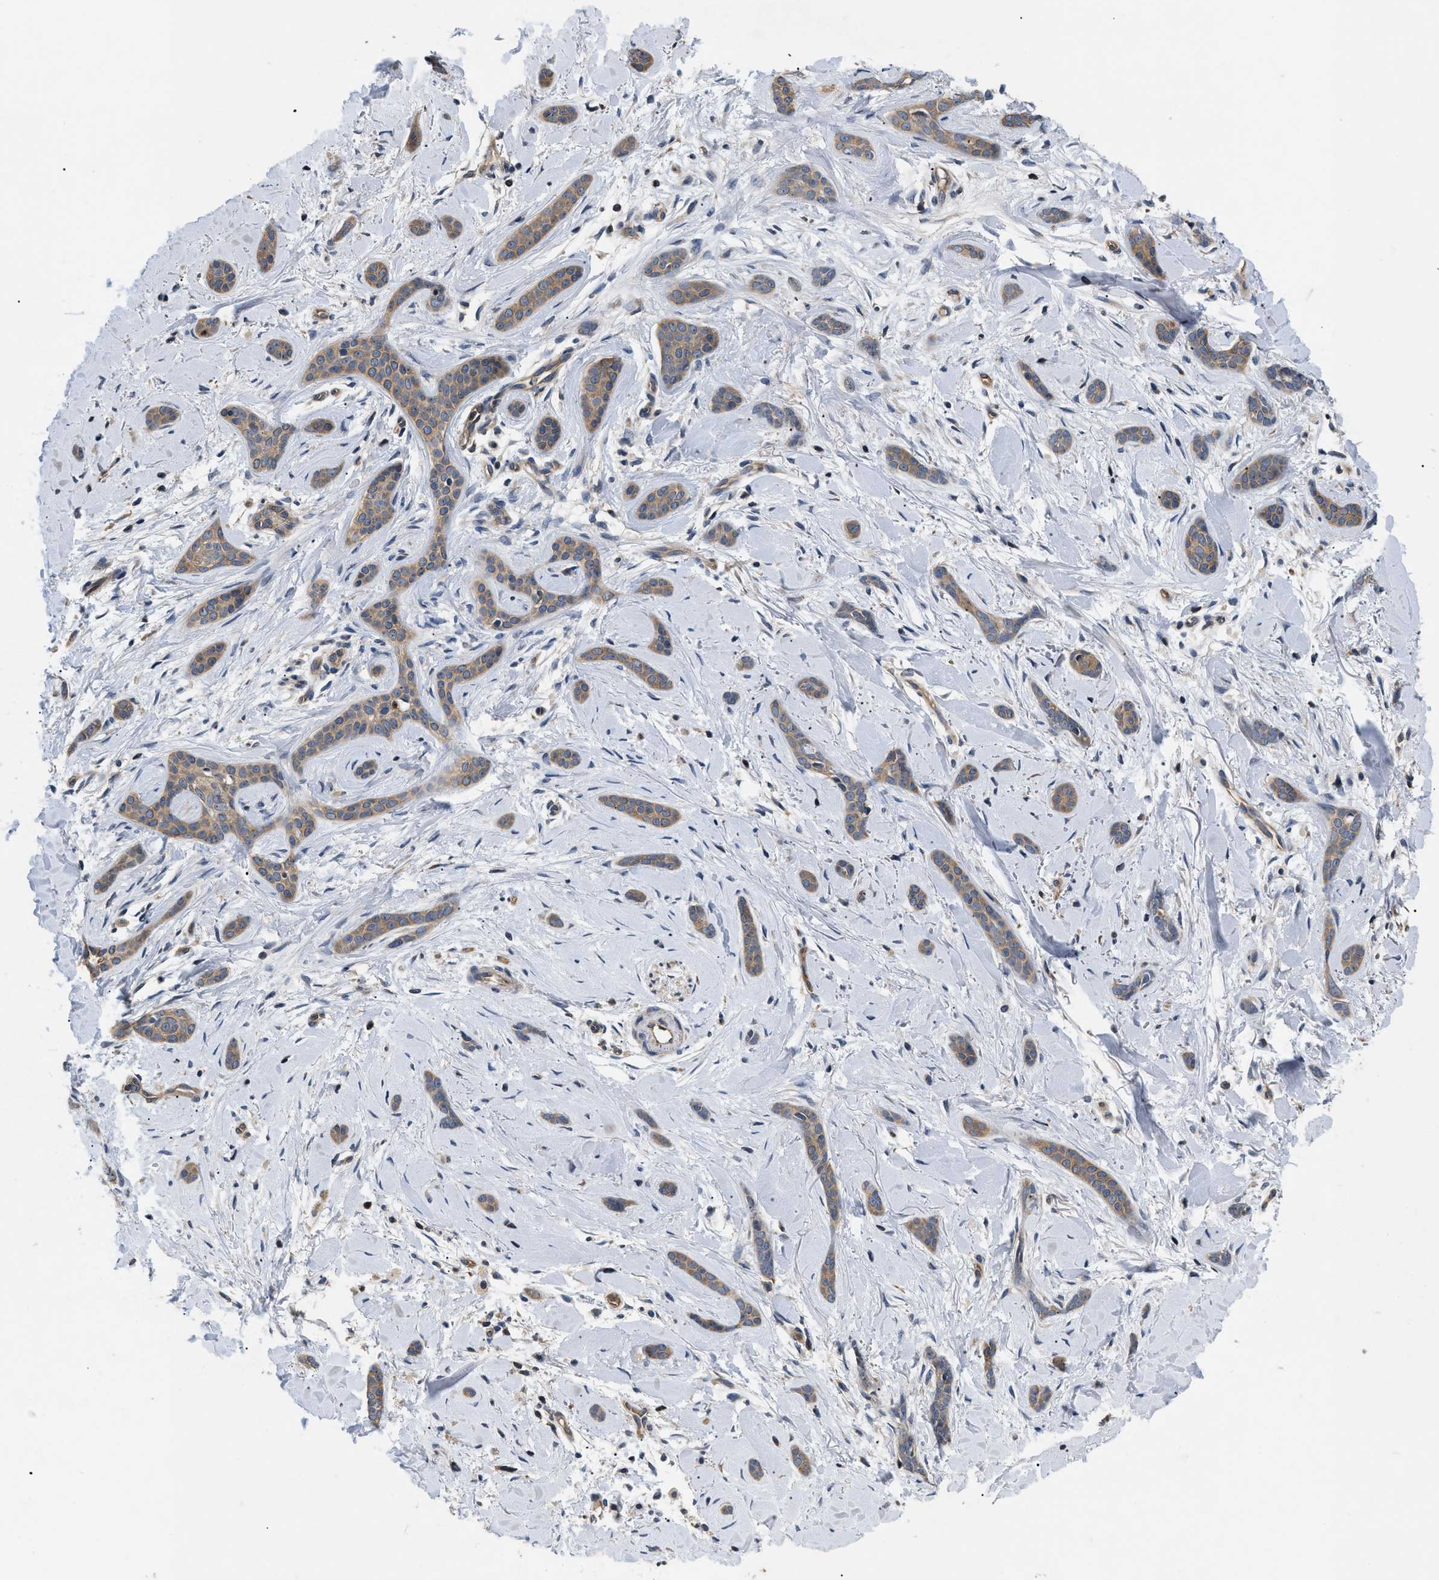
{"staining": {"intensity": "moderate", "quantity": ">75%", "location": "cytoplasmic/membranous"}, "tissue": "skin cancer", "cell_type": "Tumor cells", "image_type": "cancer", "snomed": [{"axis": "morphology", "description": "Basal cell carcinoma"}, {"axis": "morphology", "description": "Adnexal tumor, benign"}, {"axis": "topography", "description": "Skin"}], "caption": "Human benign adnexal tumor (skin) stained with a protein marker displays moderate staining in tumor cells.", "gene": "HMGCR", "patient": {"sex": "female", "age": 42}}